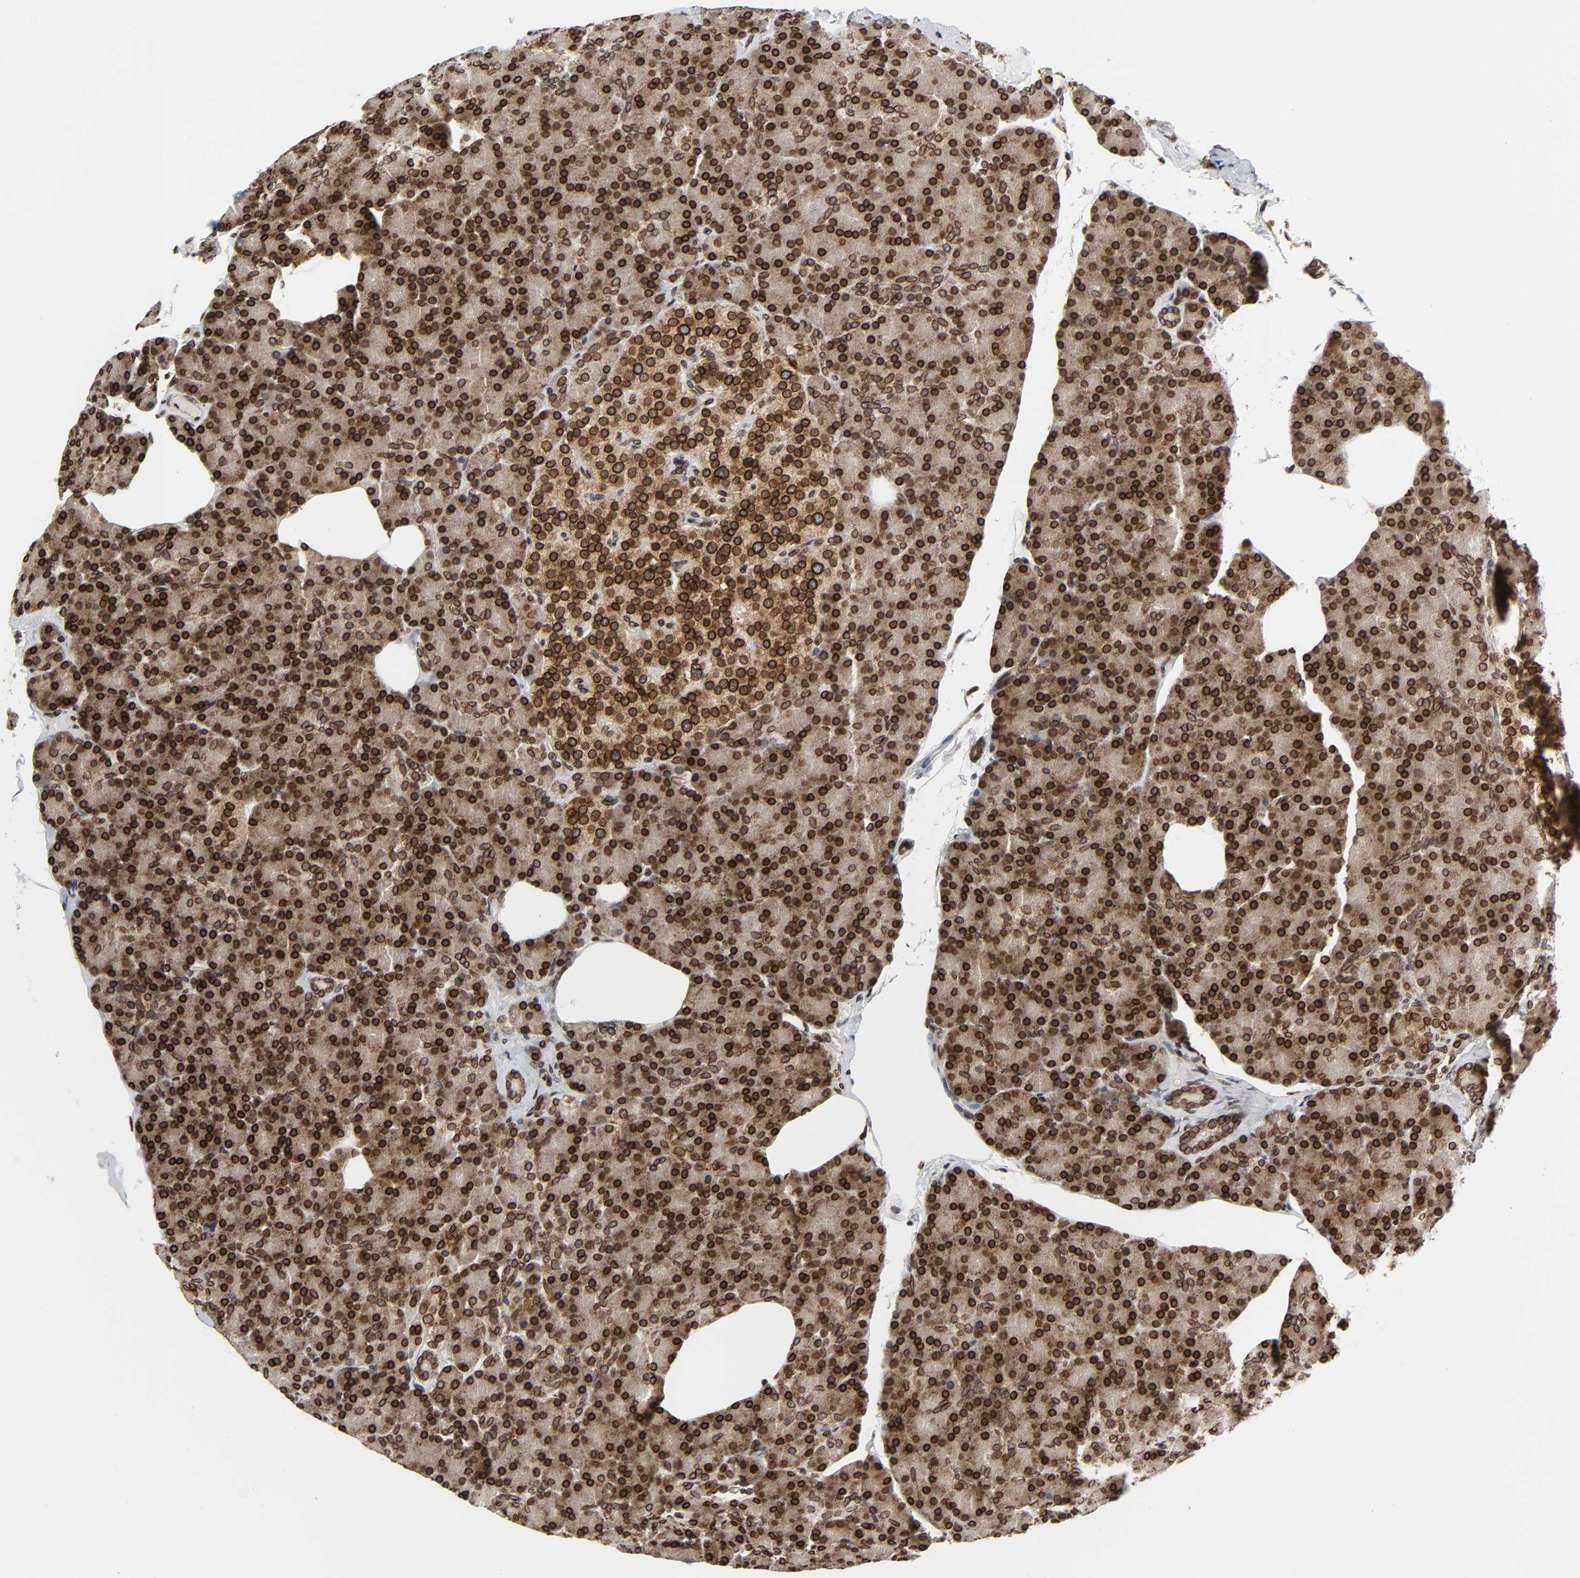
{"staining": {"intensity": "strong", "quantity": ">75%", "location": "cytoplasmic/membranous,nuclear"}, "tissue": "pancreas", "cell_type": "Exocrine glandular cells", "image_type": "normal", "snomed": [{"axis": "morphology", "description": "Normal tissue, NOS"}, {"axis": "topography", "description": "Pancreas"}], "caption": "Pancreas stained with immunohistochemistry (IHC) shows strong cytoplasmic/membranous,nuclear expression in about >75% of exocrine glandular cells. The protein is shown in brown color, while the nuclei are stained blue.", "gene": "RANGAP1", "patient": {"sex": "female", "age": 43}}